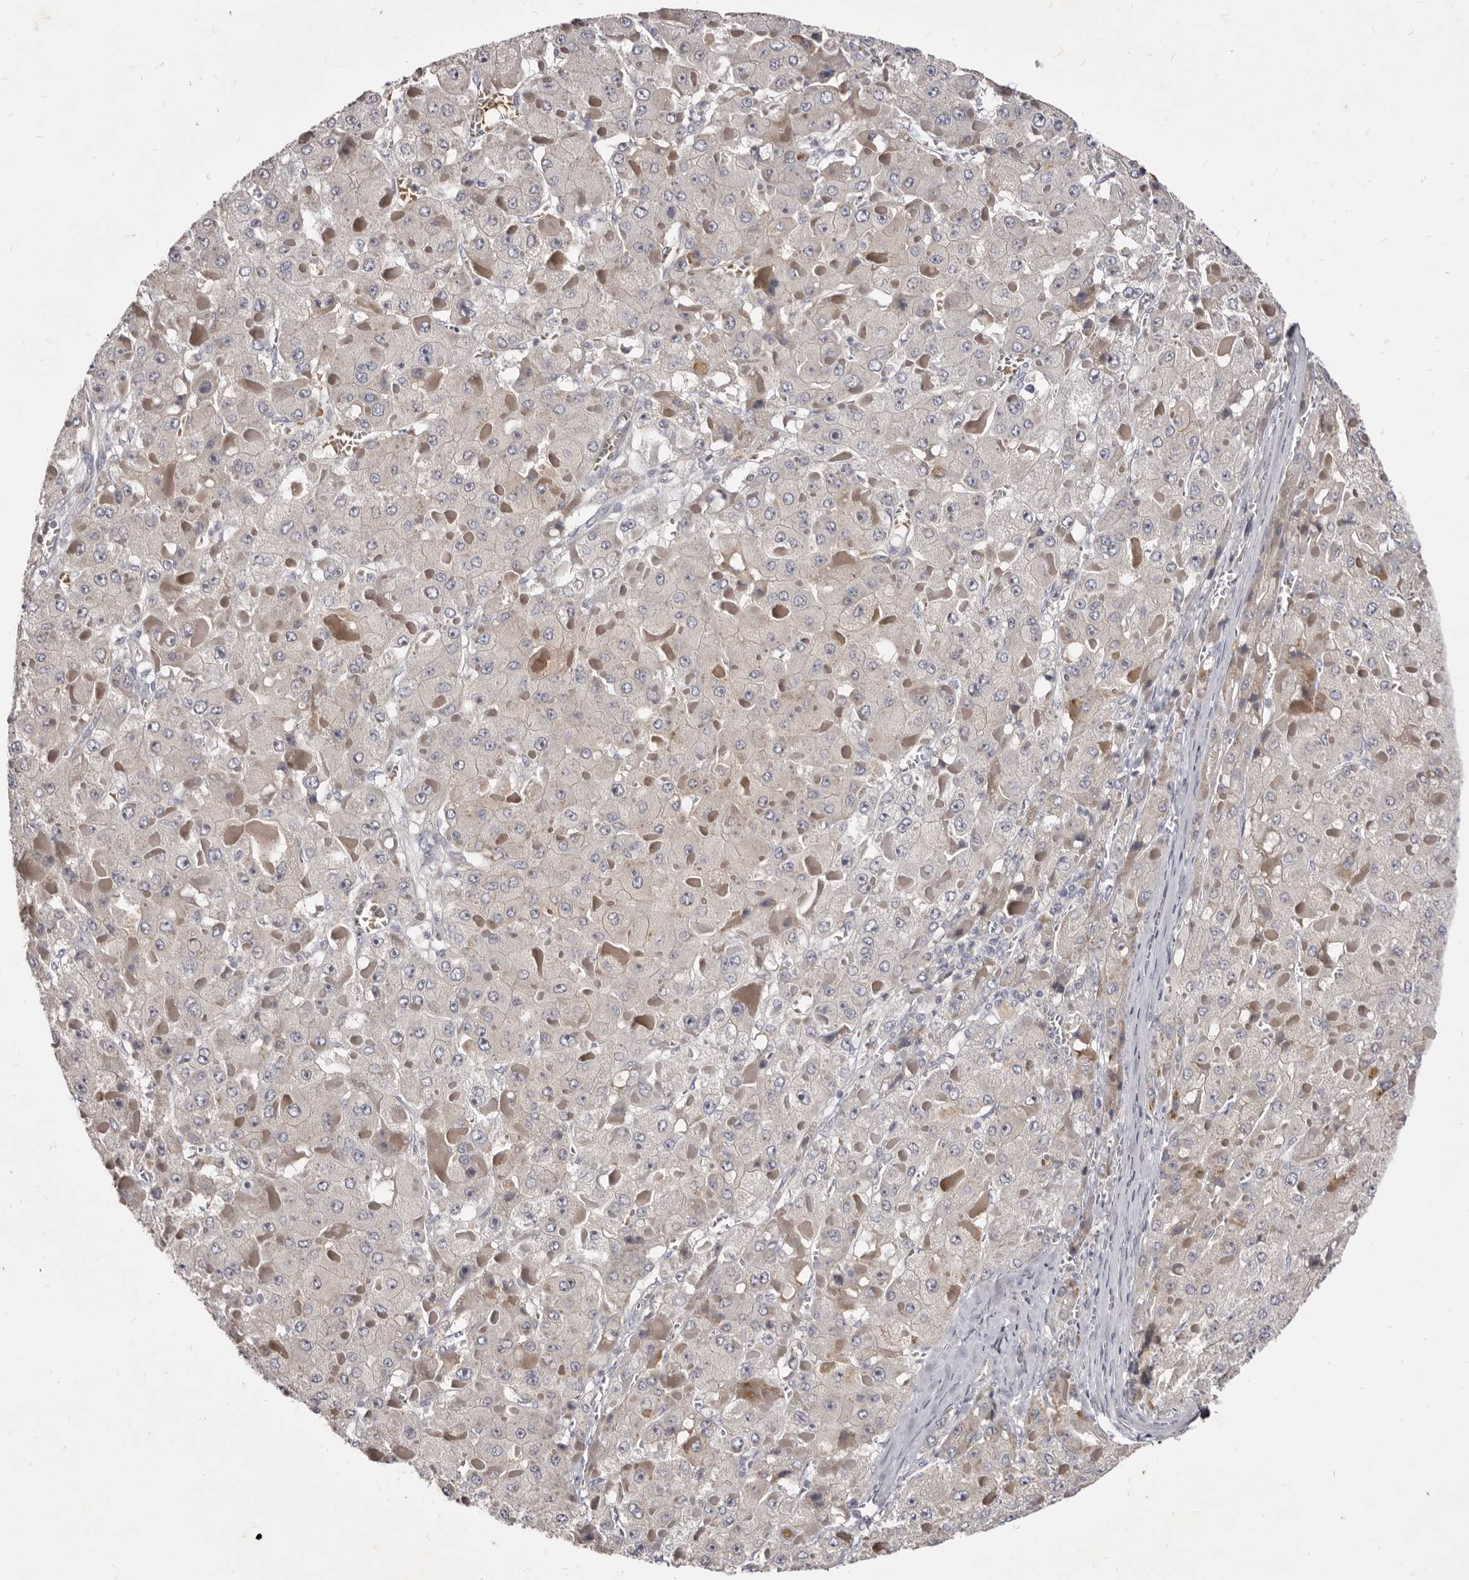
{"staining": {"intensity": "negative", "quantity": "none", "location": "none"}, "tissue": "liver cancer", "cell_type": "Tumor cells", "image_type": "cancer", "snomed": [{"axis": "morphology", "description": "Carcinoma, Hepatocellular, NOS"}, {"axis": "topography", "description": "Liver"}], "caption": "Histopathology image shows no significant protein expression in tumor cells of liver cancer (hepatocellular carcinoma).", "gene": "KIF2B", "patient": {"sex": "female", "age": 73}}